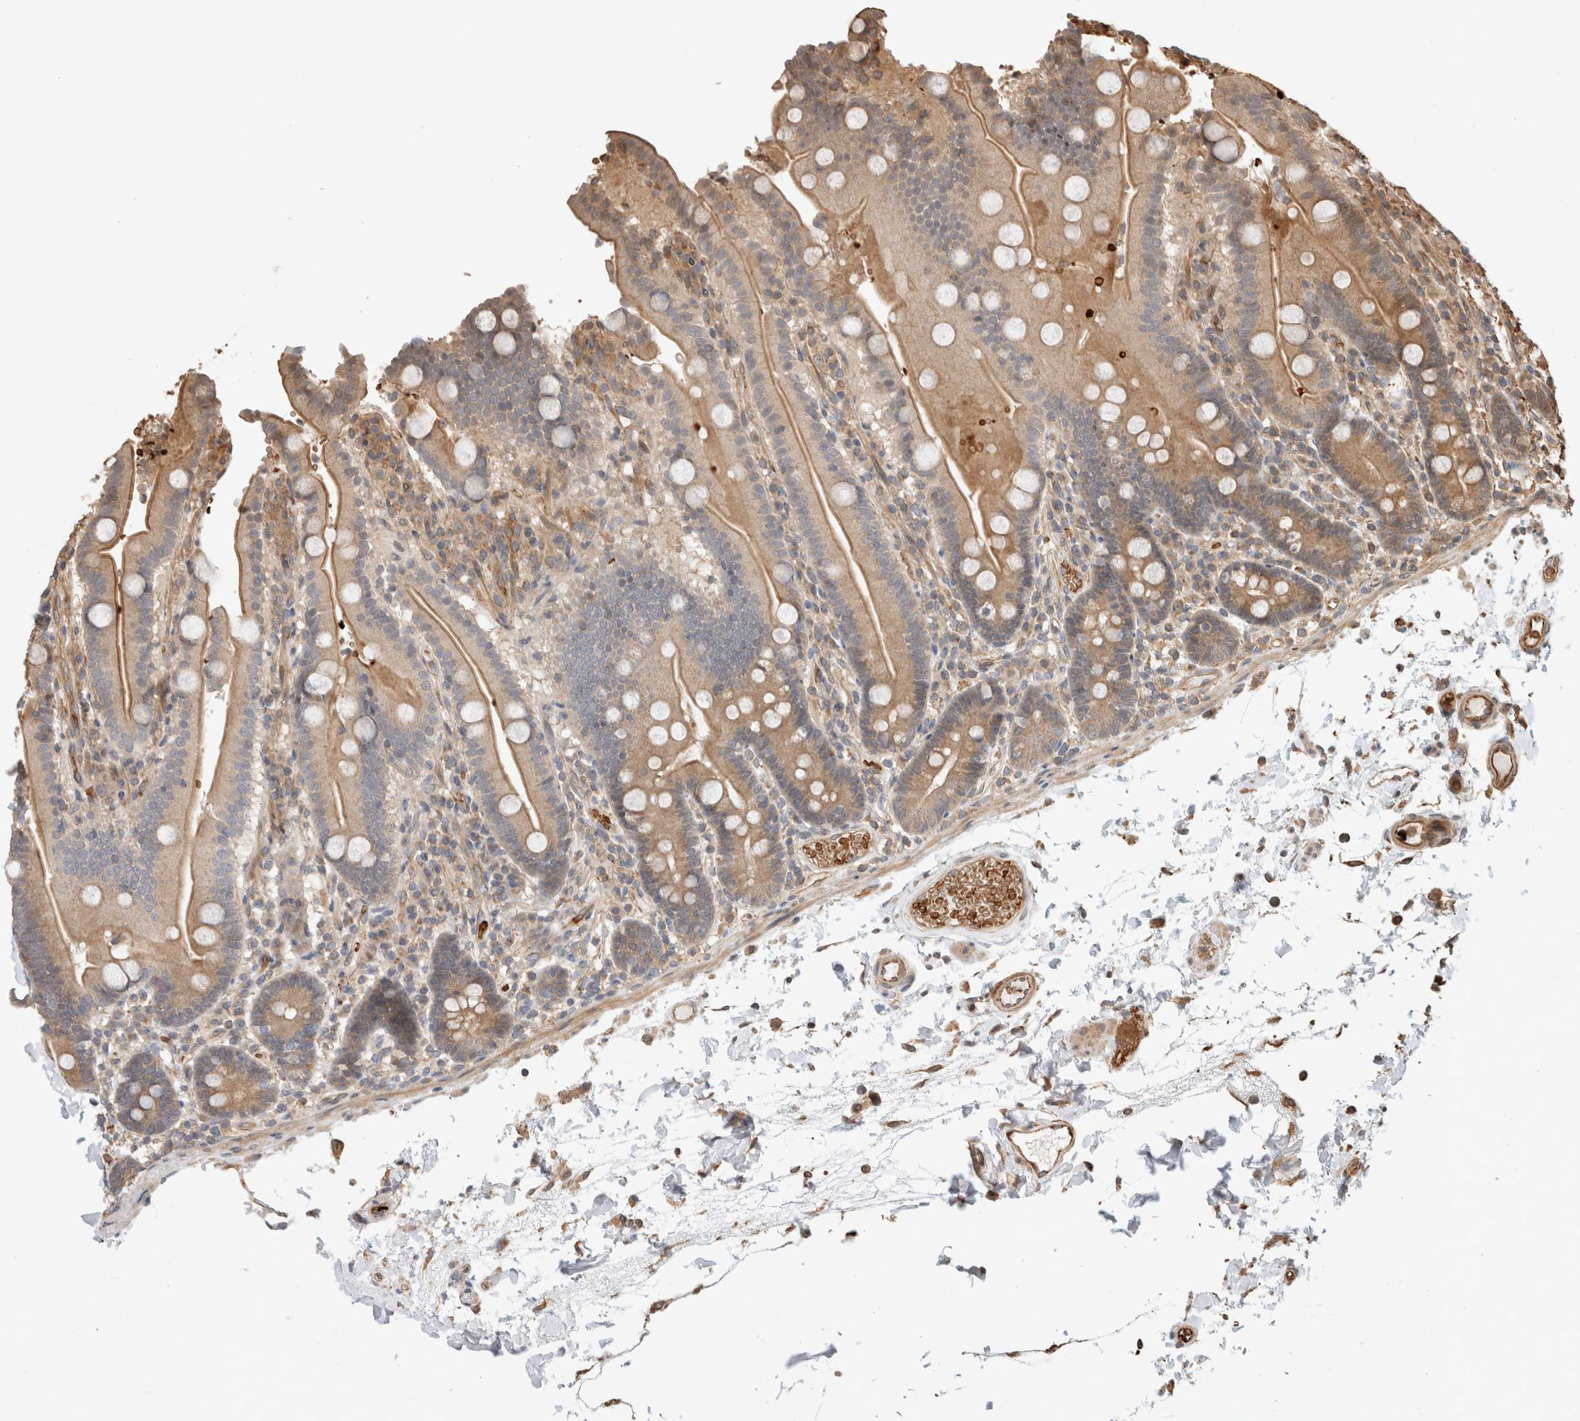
{"staining": {"intensity": "moderate", "quantity": ">75%", "location": "cytoplasmic/membranous"}, "tissue": "duodenum", "cell_type": "Glandular cells", "image_type": "normal", "snomed": [{"axis": "morphology", "description": "Normal tissue, NOS"}, {"axis": "topography", "description": "Small intestine, NOS"}], "caption": "Glandular cells demonstrate medium levels of moderate cytoplasmic/membranous staining in approximately >75% of cells in normal human duodenum.", "gene": "OTUD6B", "patient": {"sex": "female", "age": 71}}